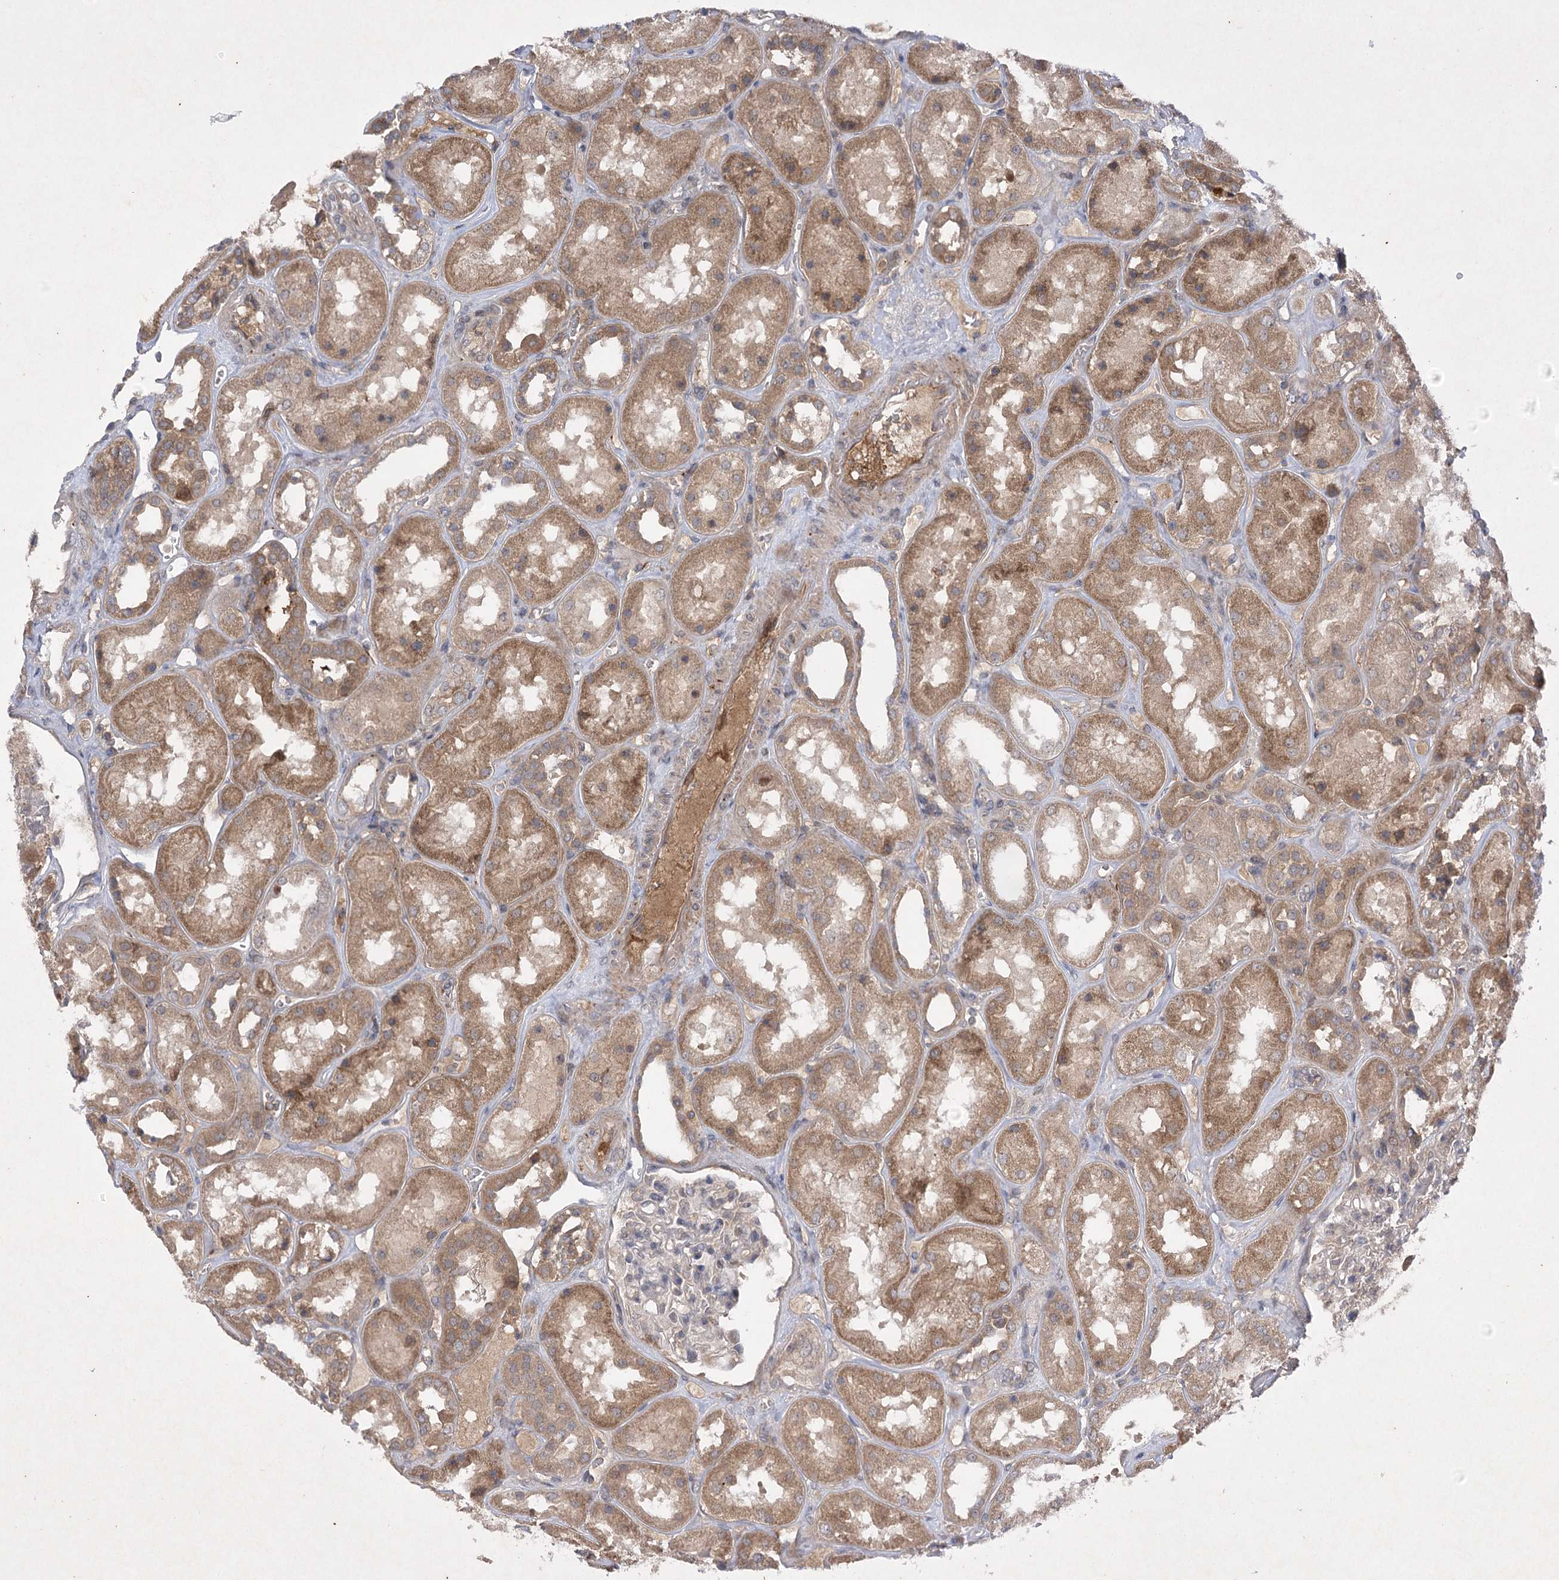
{"staining": {"intensity": "negative", "quantity": "none", "location": "none"}, "tissue": "kidney", "cell_type": "Cells in glomeruli", "image_type": "normal", "snomed": [{"axis": "morphology", "description": "Normal tissue, NOS"}, {"axis": "topography", "description": "Kidney"}], "caption": "A high-resolution histopathology image shows immunohistochemistry (IHC) staining of normal kidney, which displays no significant positivity in cells in glomeruli.", "gene": "BCR", "patient": {"sex": "male", "age": 70}}